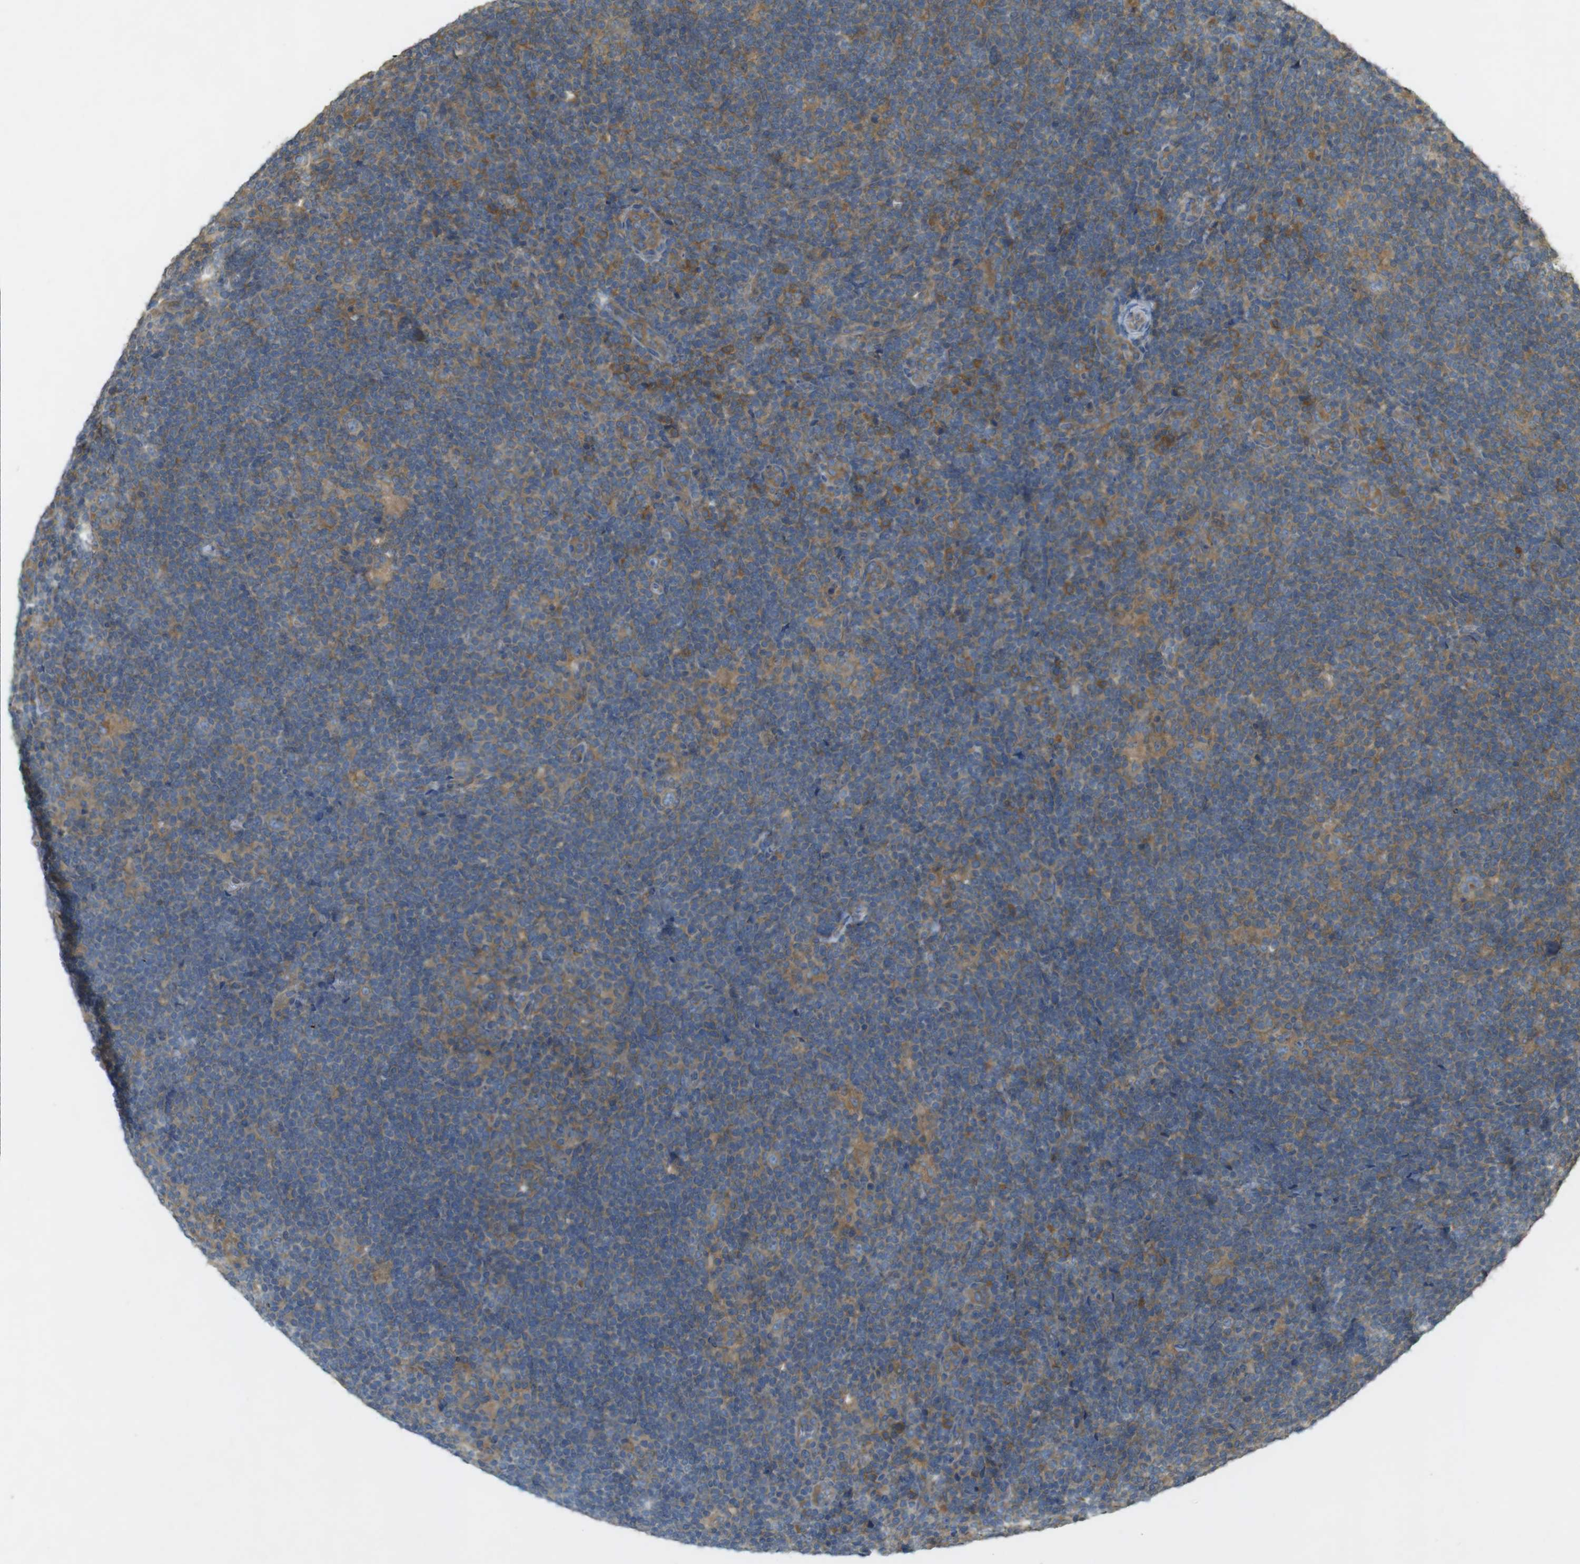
{"staining": {"intensity": "weak", "quantity": ">75%", "location": "cytoplasmic/membranous"}, "tissue": "lymphoma", "cell_type": "Tumor cells", "image_type": "cancer", "snomed": [{"axis": "morphology", "description": "Hodgkin's disease, NOS"}, {"axis": "topography", "description": "Lymph node"}], "caption": "Immunohistochemical staining of human lymphoma displays low levels of weak cytoplasmic/membranous protein expression in about >75% of tumor cells.", "gene": "KIF5B", "patient": {"sex": "female", "age": 57}}